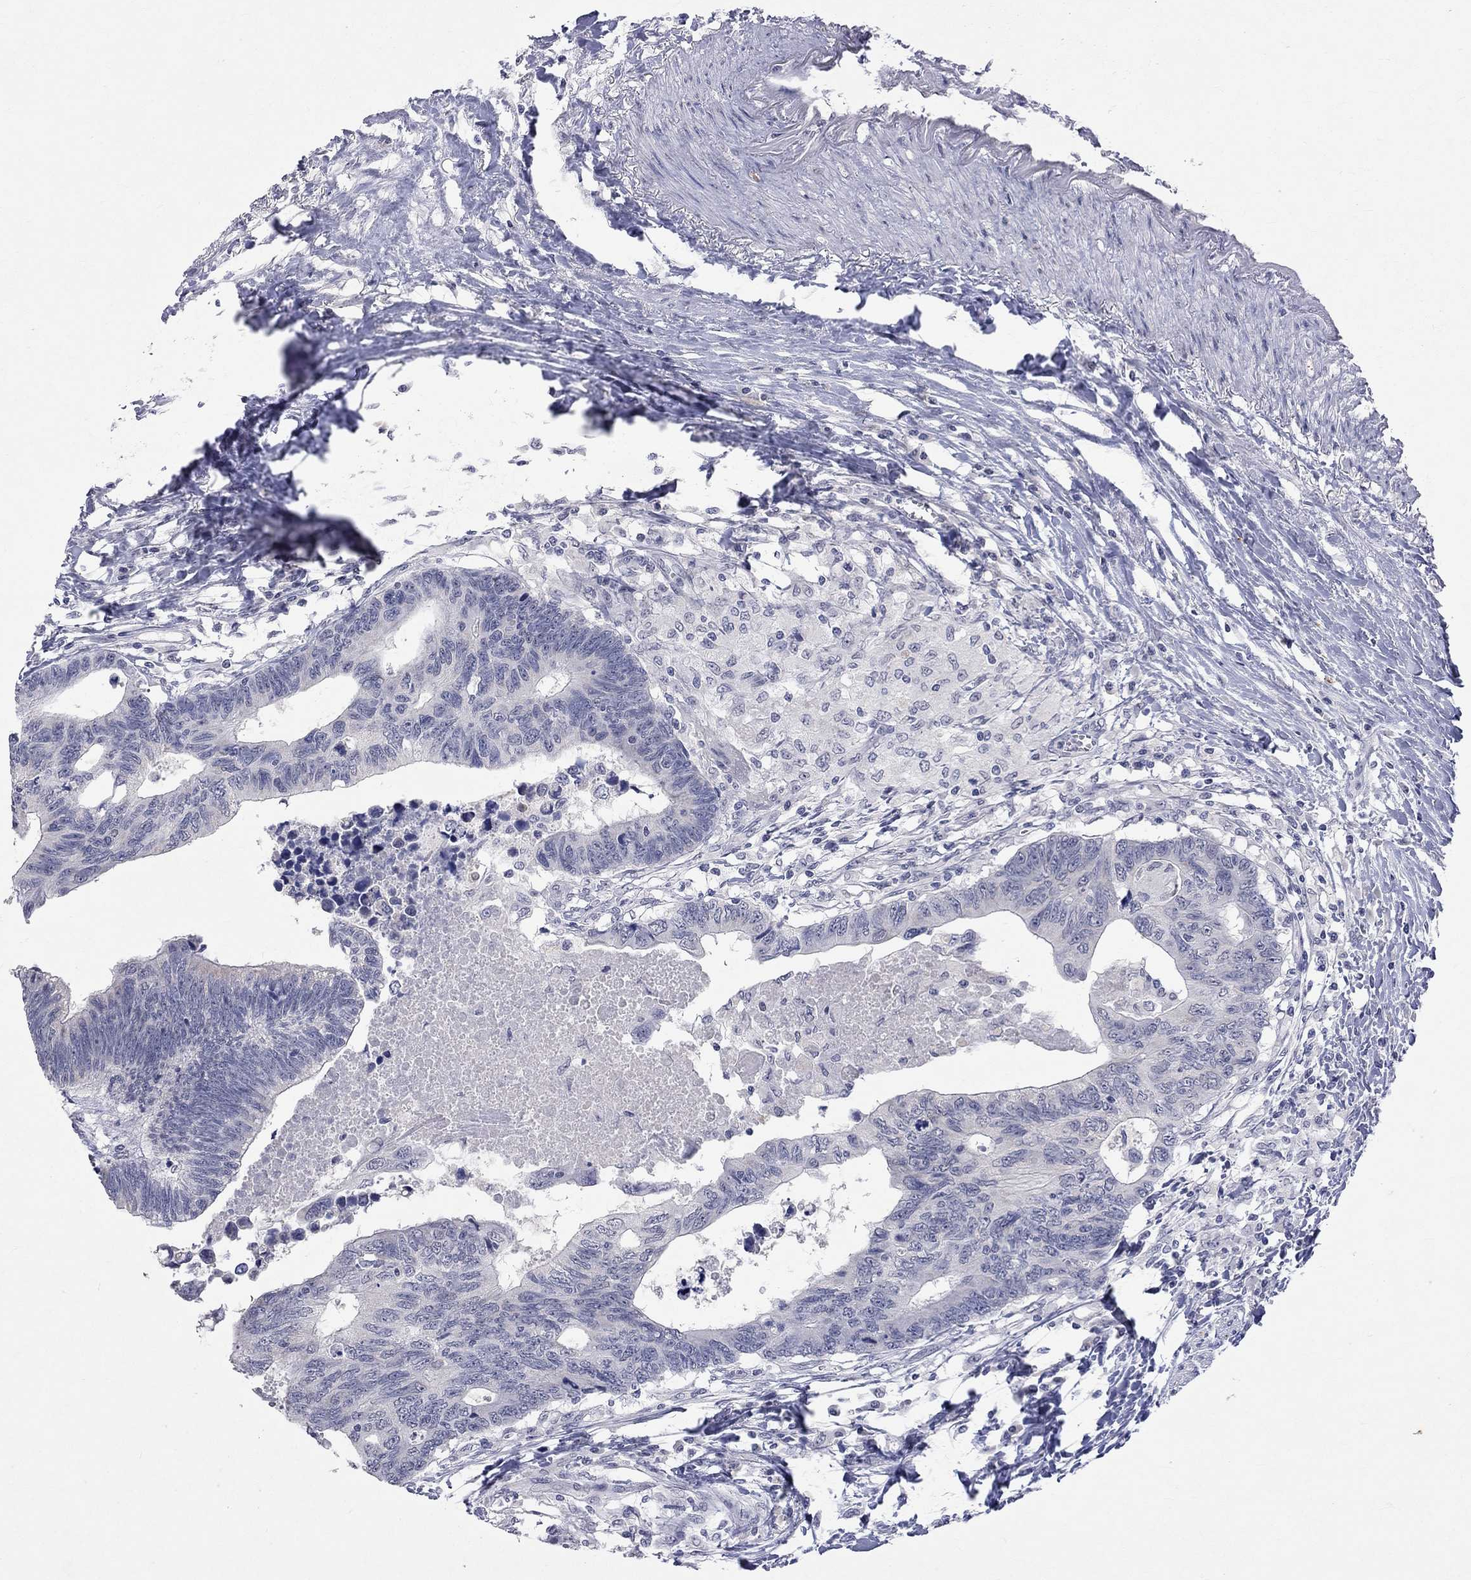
{"staining": {"intensity": "negative", "quantity": "none", "location": "none"}, "tissue": "colorectal cancer", "cell_type": "Tumor cells", "image_type": "cancer", "snomed": [{"axis": "morphology", "description": "Adenocarcinoma, NOS"}, {"axis": "topography", "description": "Colon"}], "caption": "Immunohistochemical staining of human colorectal adenocarcinoma shows no significant staining in tumor cells.", "gene": "TMEM143", "patient": {"sex": "female", "age": 77}}